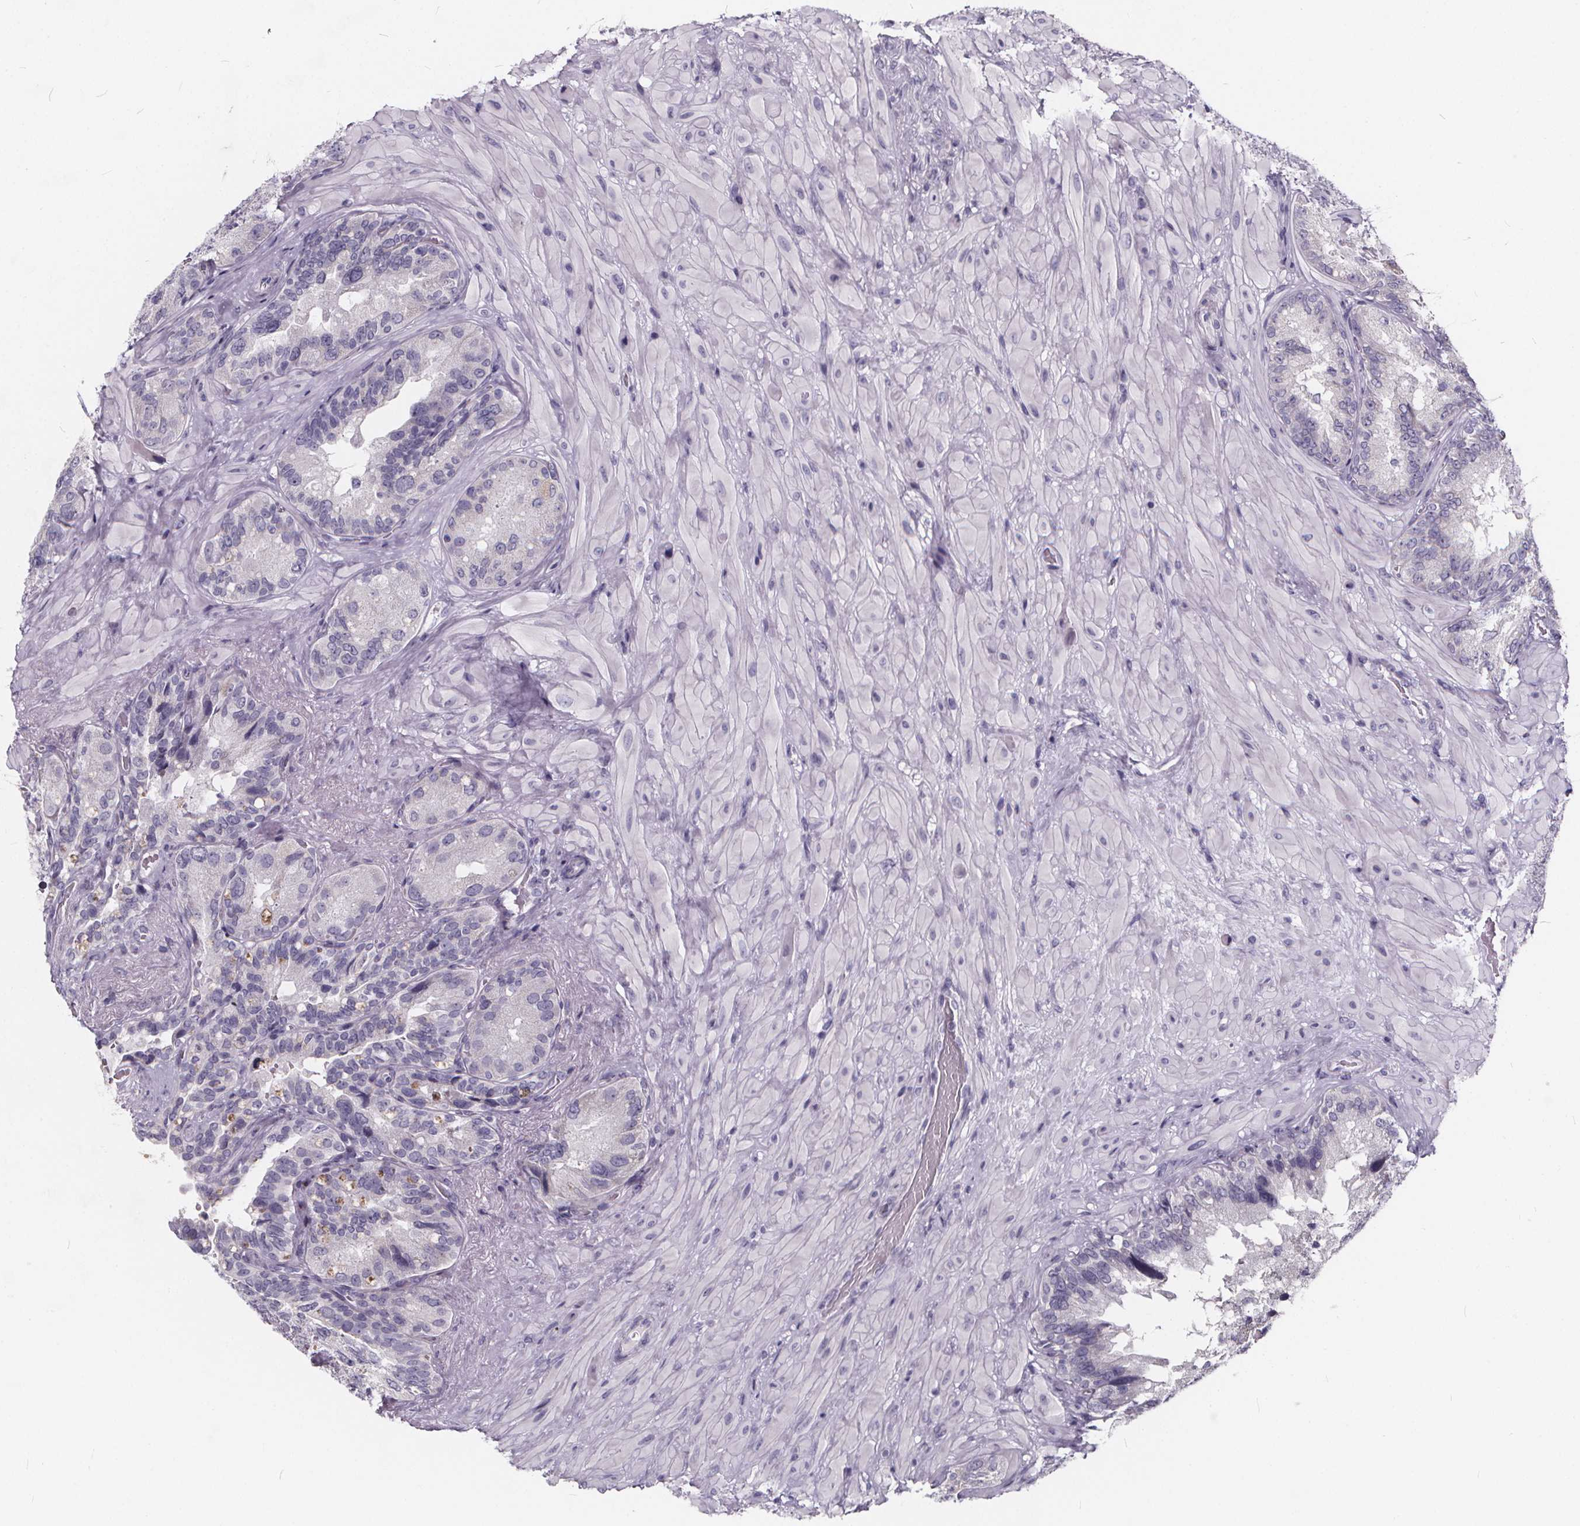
{"staining": {"intensity": "negative", "quantity": "none", "location": "none"}, "tissue": "seminal vesicle", "cell_type": "Glandular cells", "image_type": "normal", "snomed": [{"axis": "morphology", "description": "Normal tissue, NOS"}, {"axis": "topography", "description": "Seminal veicle"}], "caption": "DAB immunohistochemical staining of unremarkable seminal vesicle exhibits no significant expression in glandular cells.", "gene": "SPEF2", "patient": {"sex": "male", "age": 69}}